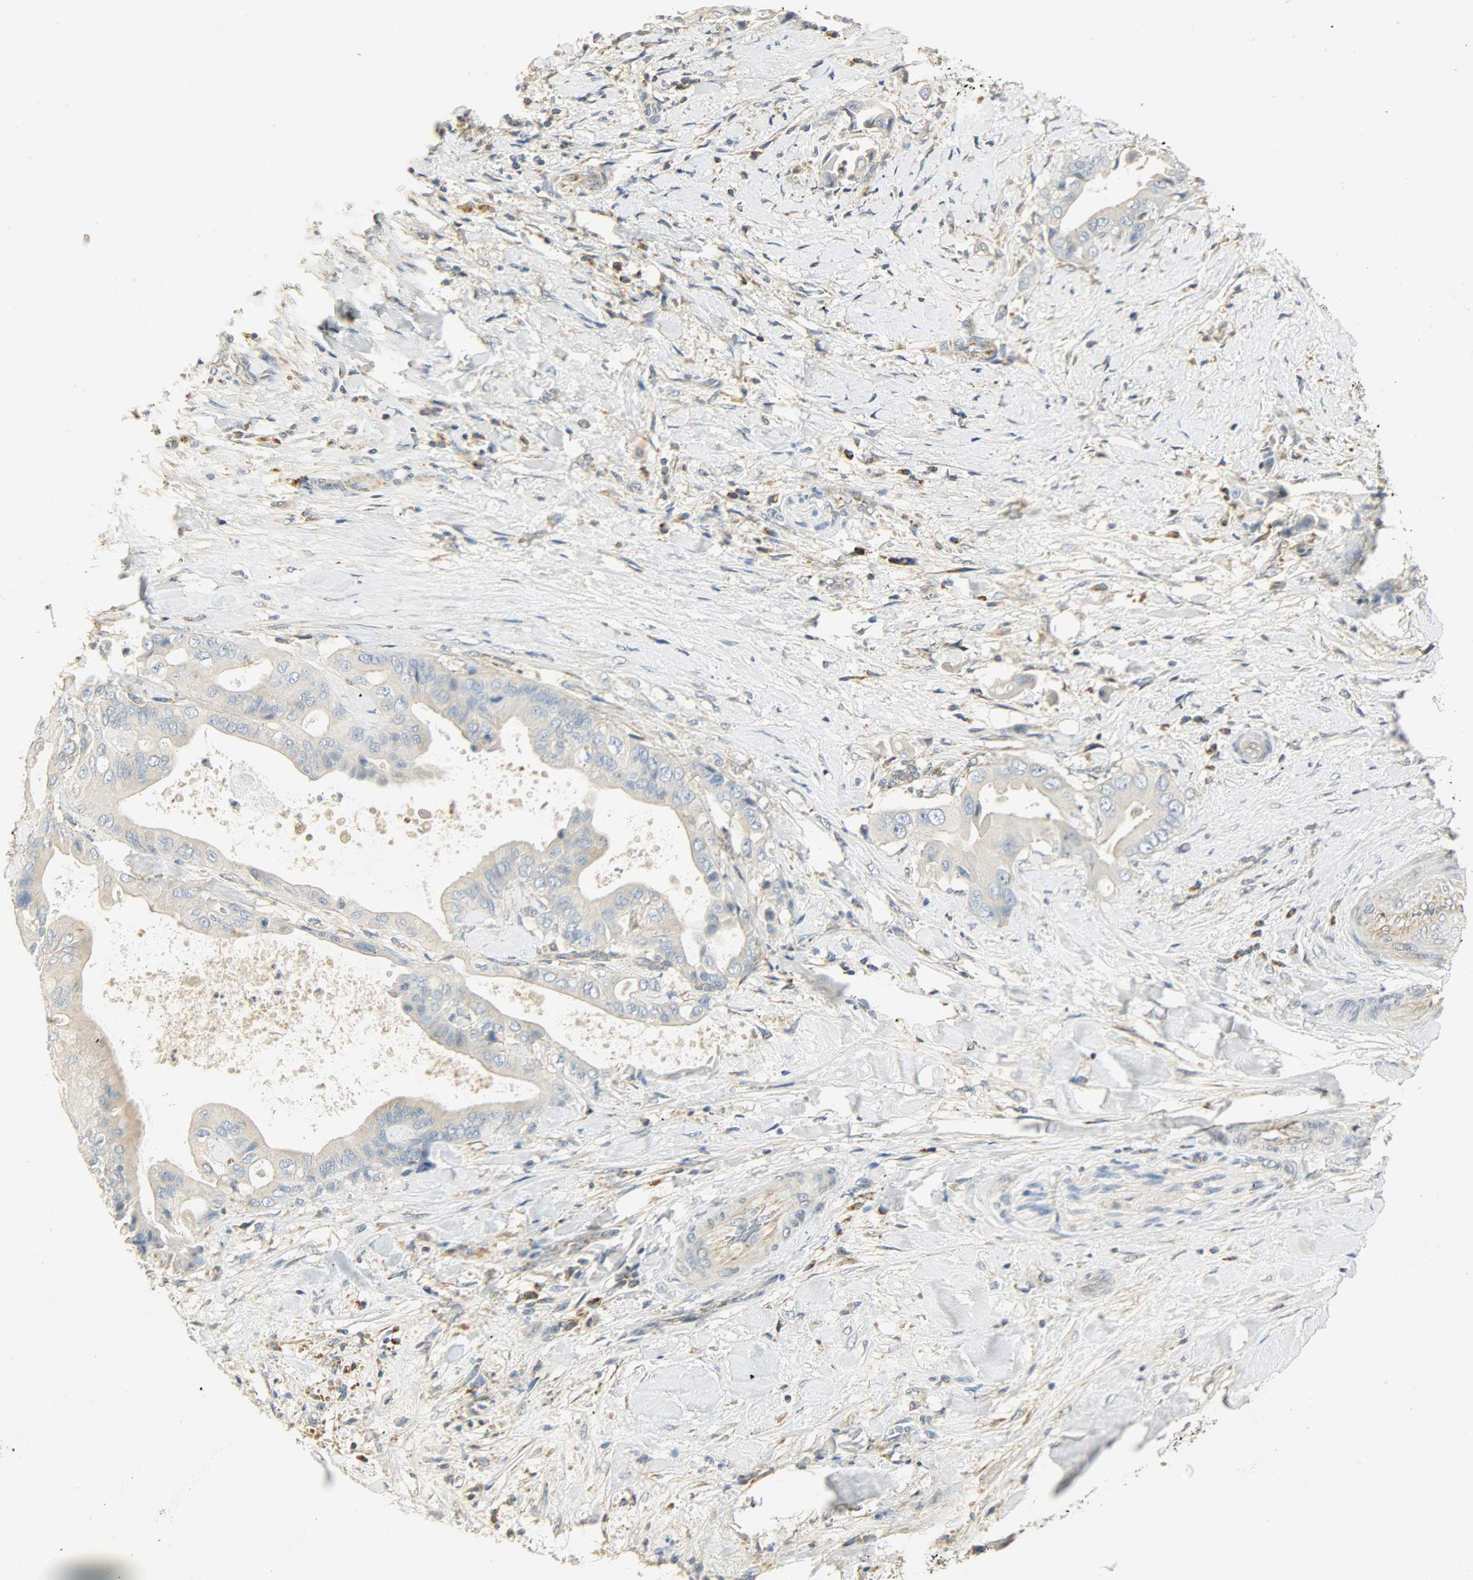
{"staining": {"intensity": "weak", "quantity": "25%-75%", "location": "cytoplasmic/membranous"}, "tissue": "liver cancer", "cell_type": "Tumor cells", "image_type": "cancer", "snomed": [{"axis": "morphology", "description": "Cholangiocarcinoma"}, {"axis": "topography", "description": "Liver"}], "caption": "Liver cholangiocarcinoma was stained to show a protein in brown. There is low levels of weak cytoplasmic/membranous staining in about 25%-75% of tumor cells.", "gene": "NNT", "patient": {"sex": "male", "age": 58}}